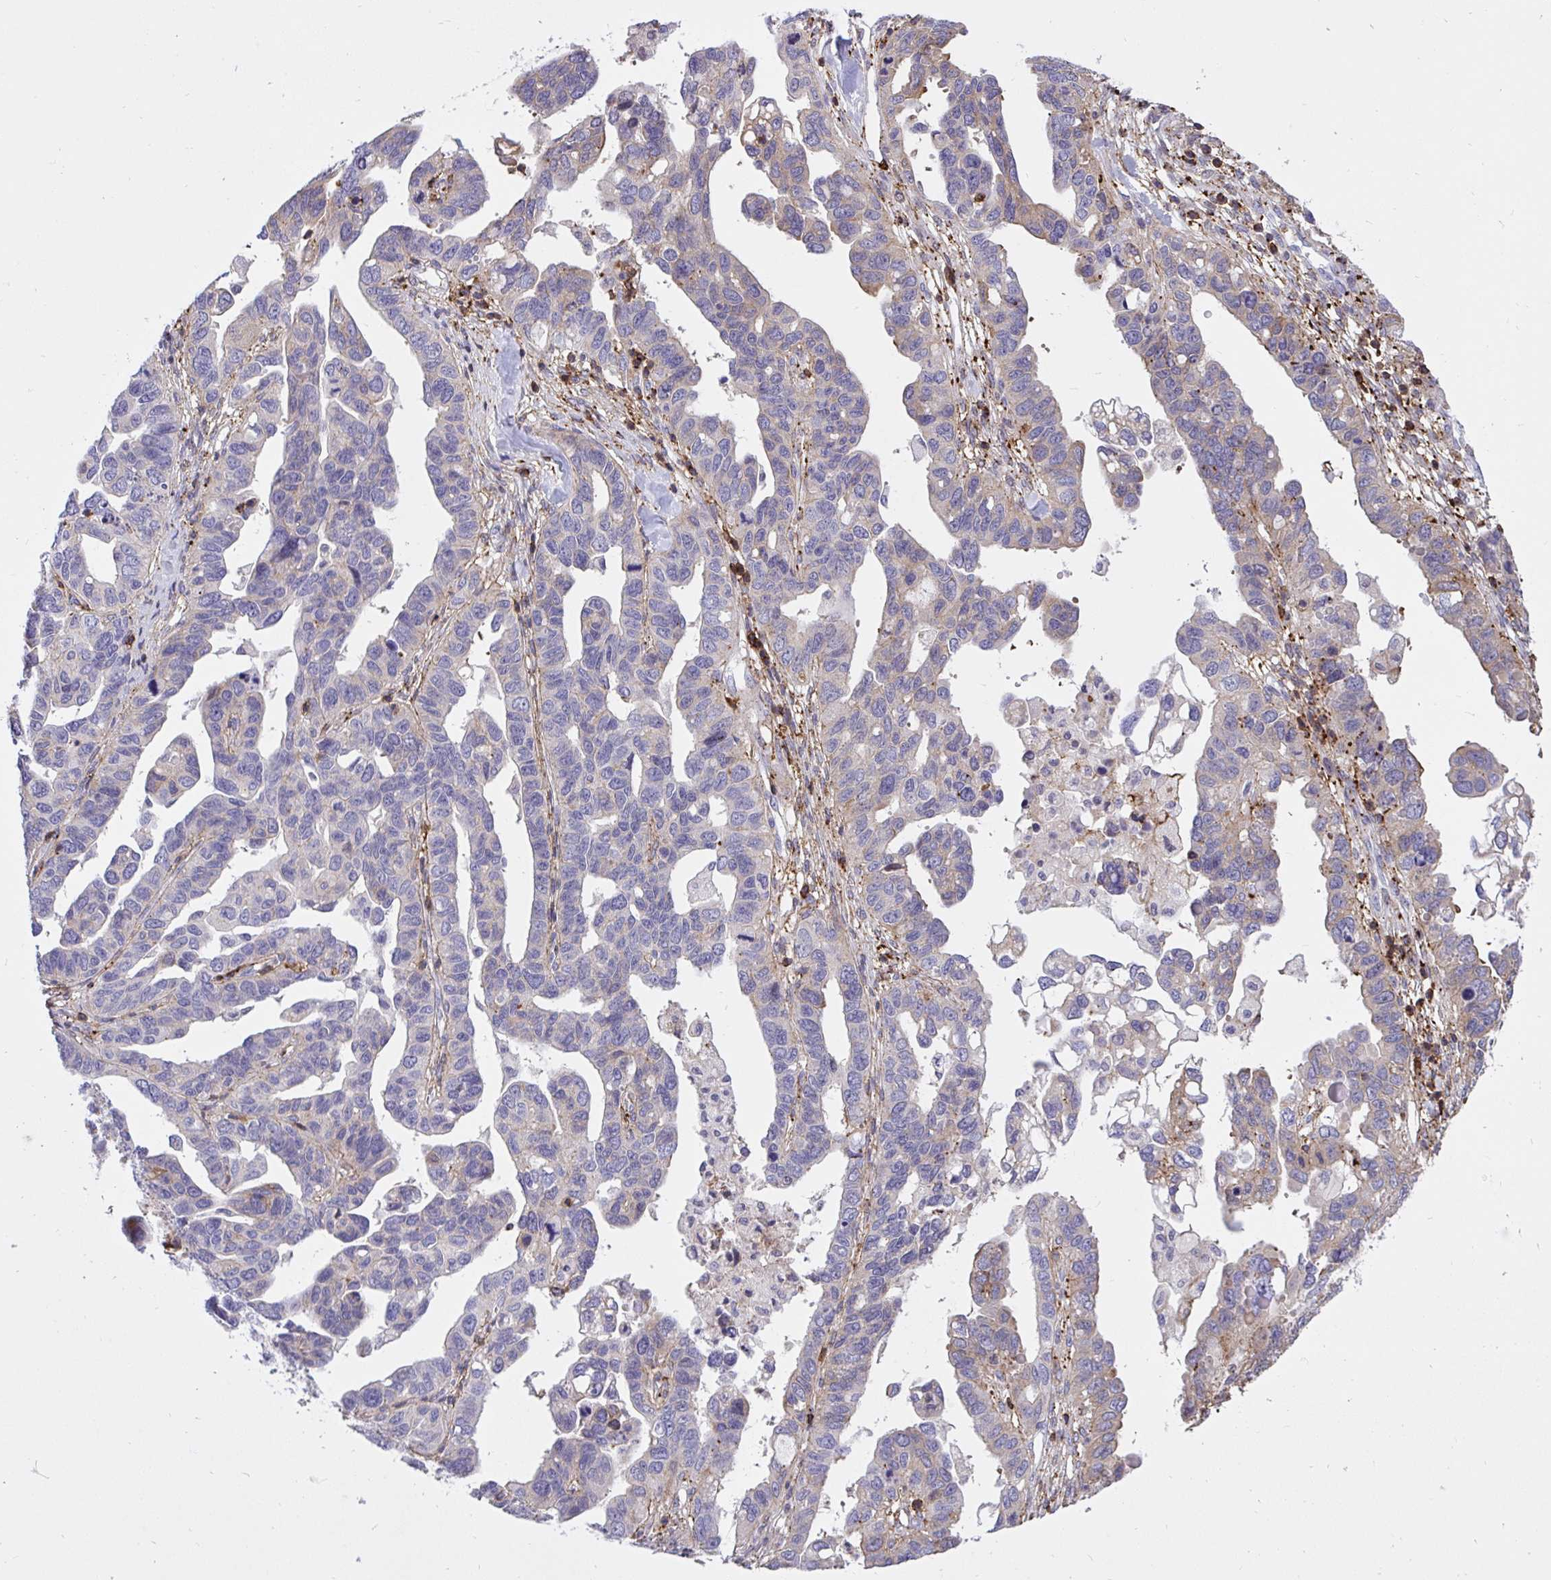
{"staining": {"intensity": "negative", "quantity": "none", "location": "none"}, "tissue": "ovarian cancer", "cell_type": "Tumor cells", "image_type": "cancer", "snomed": [{"axis": "morphology", "description": "Cystadenocarcinoma, serous, NOS"}, {"axis": "topography", "description": "Ovary"}], "caption": "Immunohistochemistry photomicrograph of neoplastic tissue: ovarian serous cystadenocarcinoma stained with DAB (3,3'-diaminobenzidine) exhibits no significant protein staining in tumor cells.", "gene": "ERI1", "patient": {"sex": "female", "age": 69}}